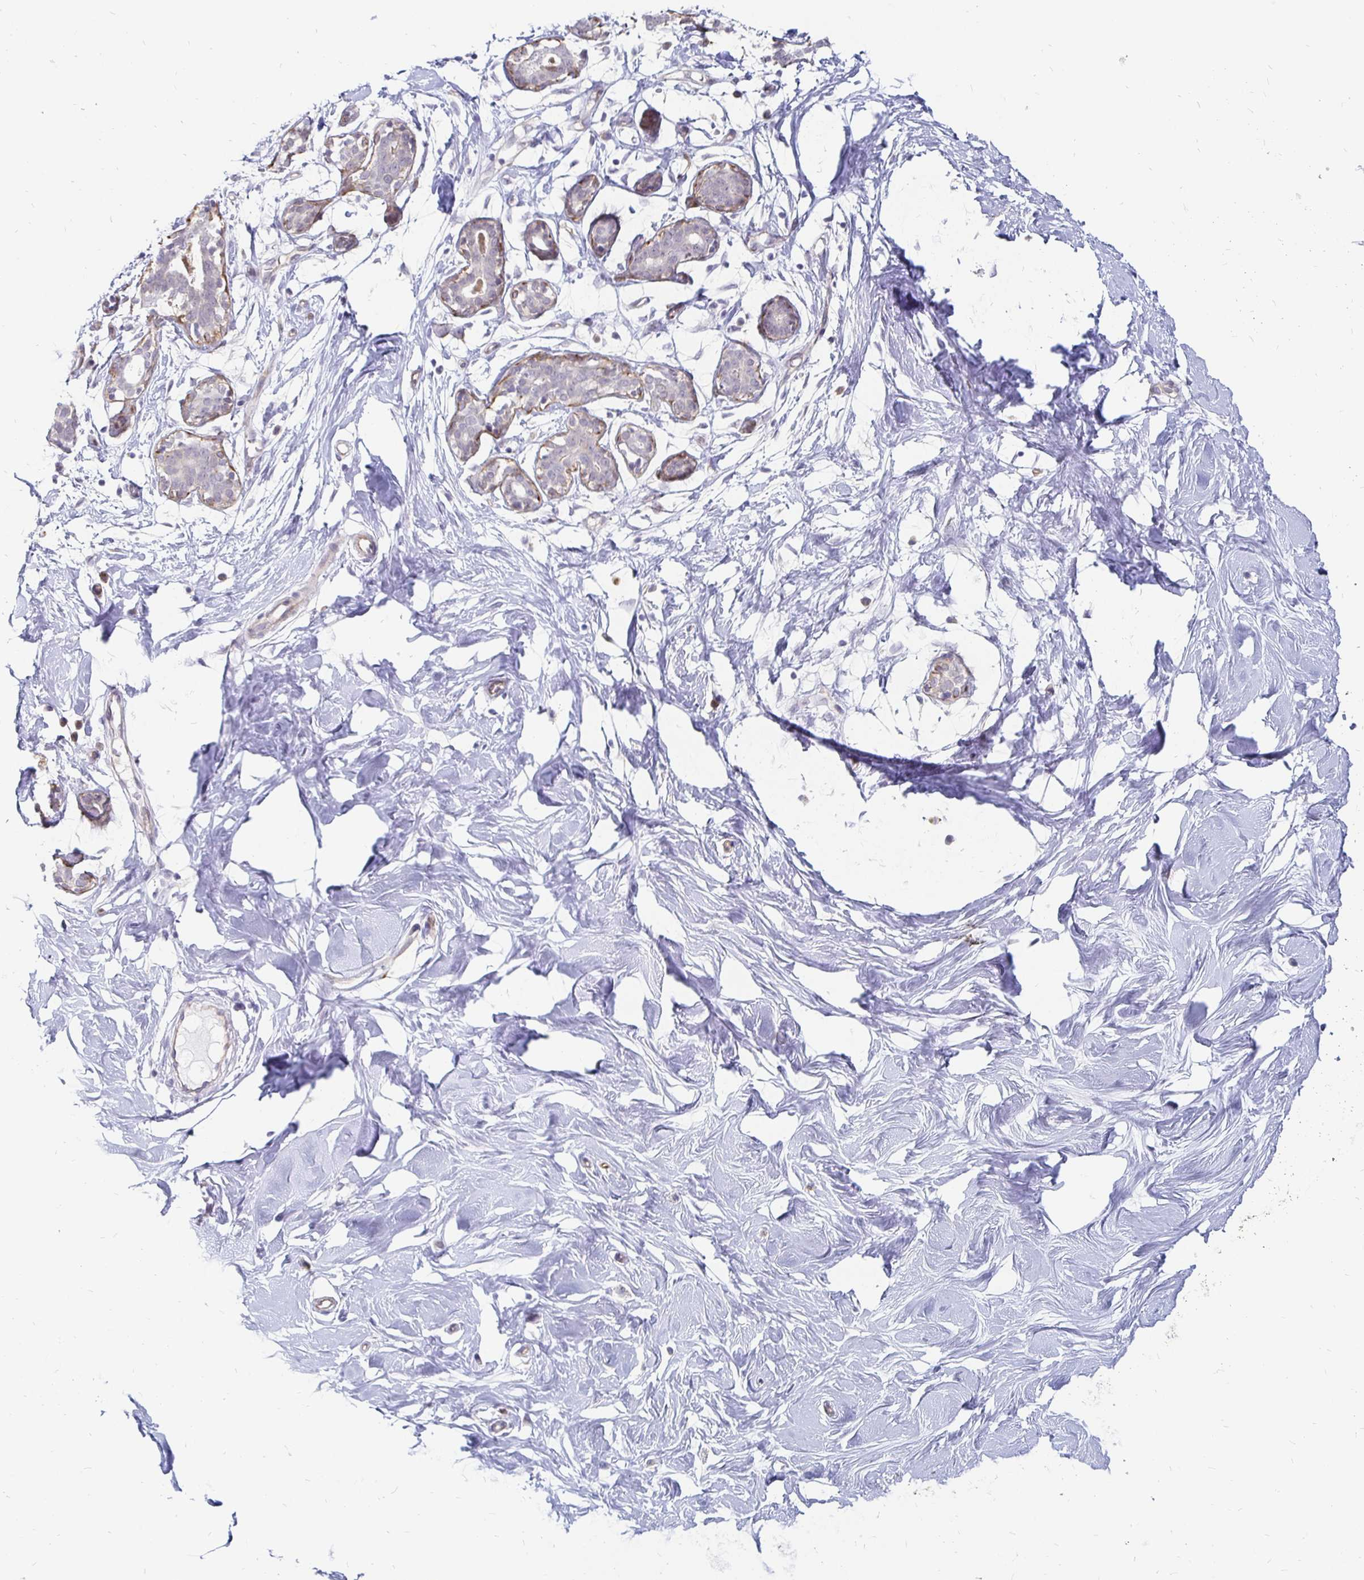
{"staining": {"intensity": "negative", "quantity": "none", "location": "none"}, "tissue": "breast", "cell_type": "Adipocytes", "image_type": "normal", "snomed": [{"axis": "morphology", "description": "Normal tissue, NOS"}, {"axis": "topography", "description": "Breast"}], "caption": "Immunohistochemical staining of unremarkable human breast exhibits no significant staining in adipocytes.", "gene": "CCDC85A", "patient": {"sex": "female", "age": 27}}